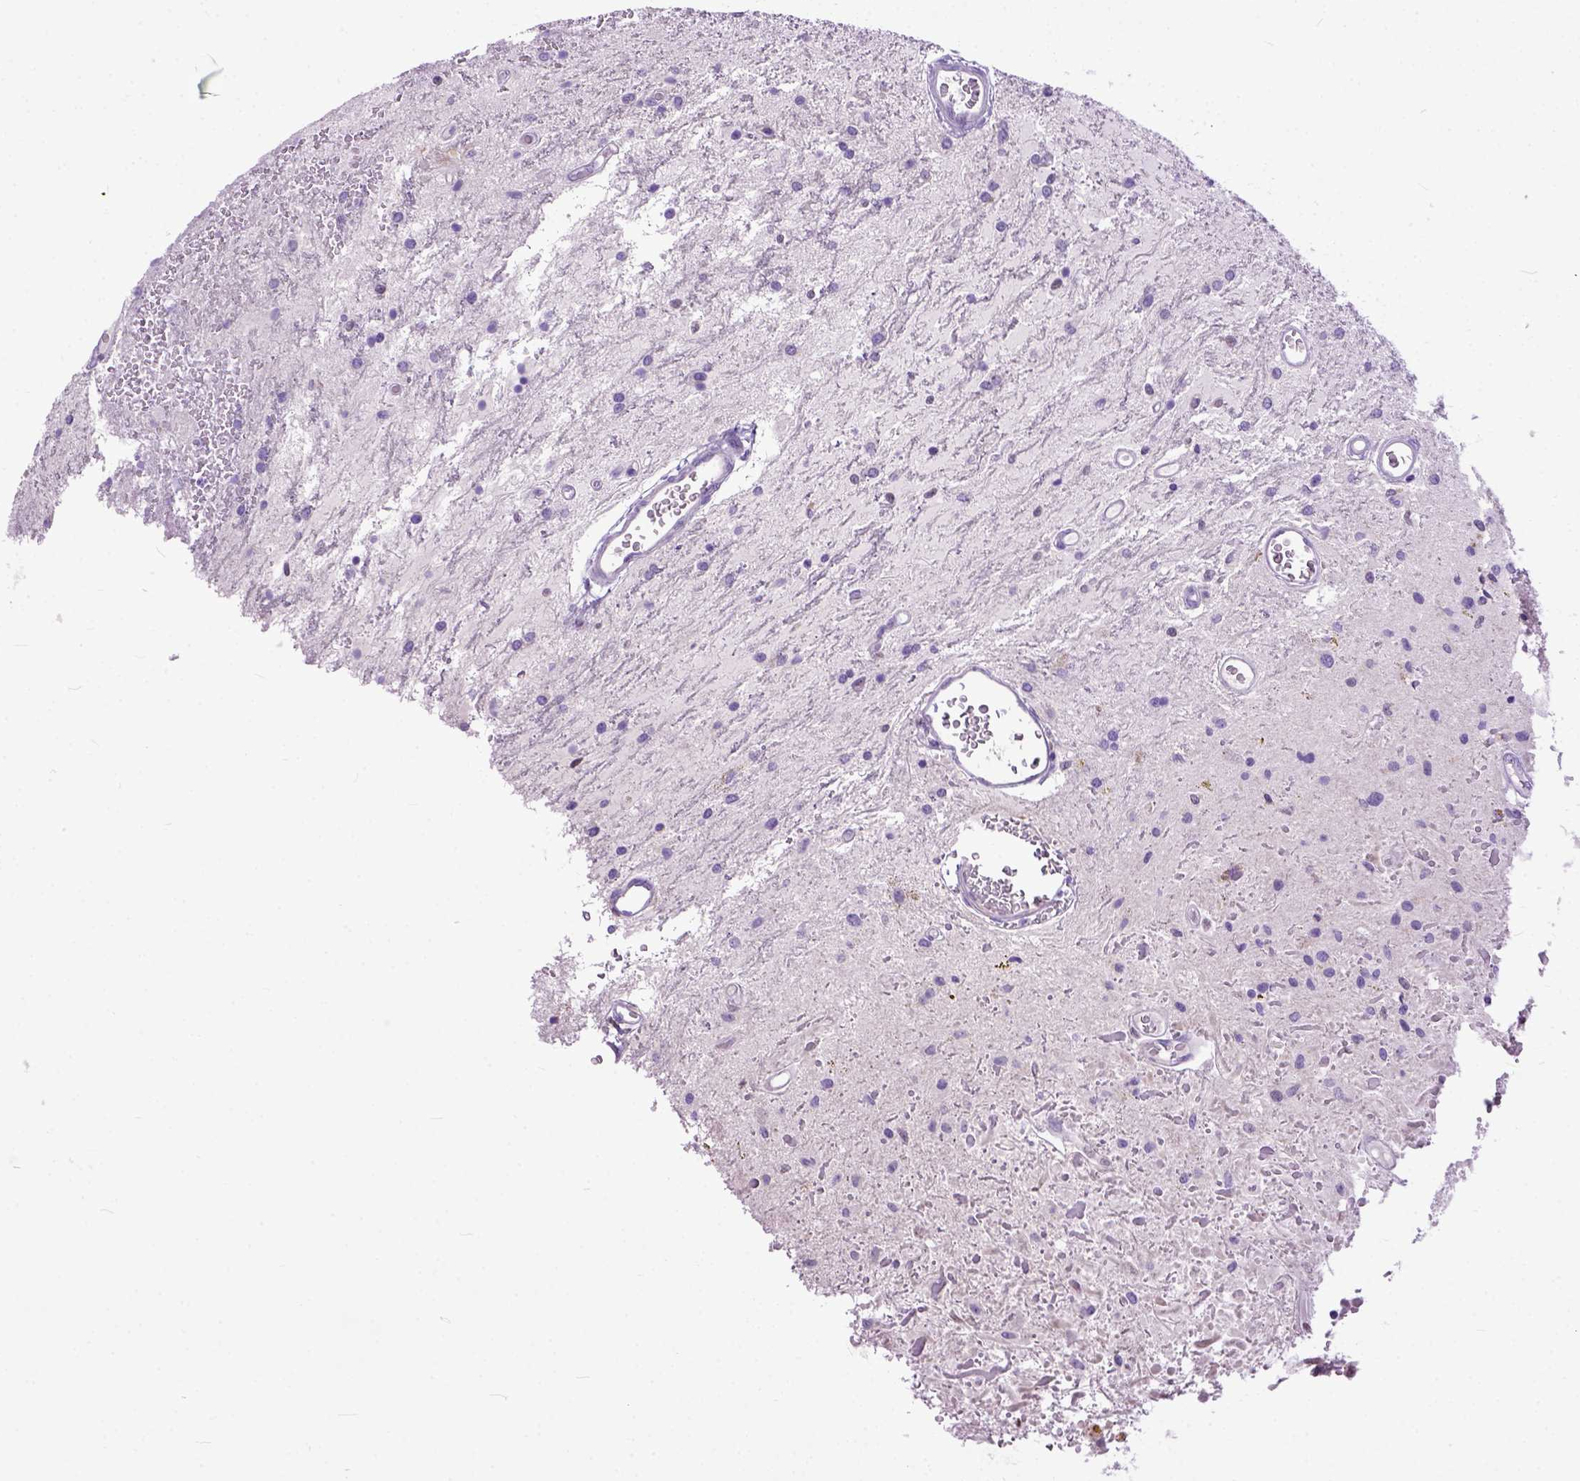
{"staining": {"intensity": "negative", "quantity": "none", "location": "none"}, "tissue": "glioma", "cell_type": "Tumor cells", "image_type": "cancer", "snomed": [{"axis": "morphology", "description": "Glioma, malignant, Low grade"}, {"axis": "topography", "description": "Cerebellum"}], "caption": "Immunohistochemical staining of human malignant low-grade glioma exhibits no significant positivity in tumor cells.", "gene": "CRB1", "patient": {"sex": "female", "age": 14}}